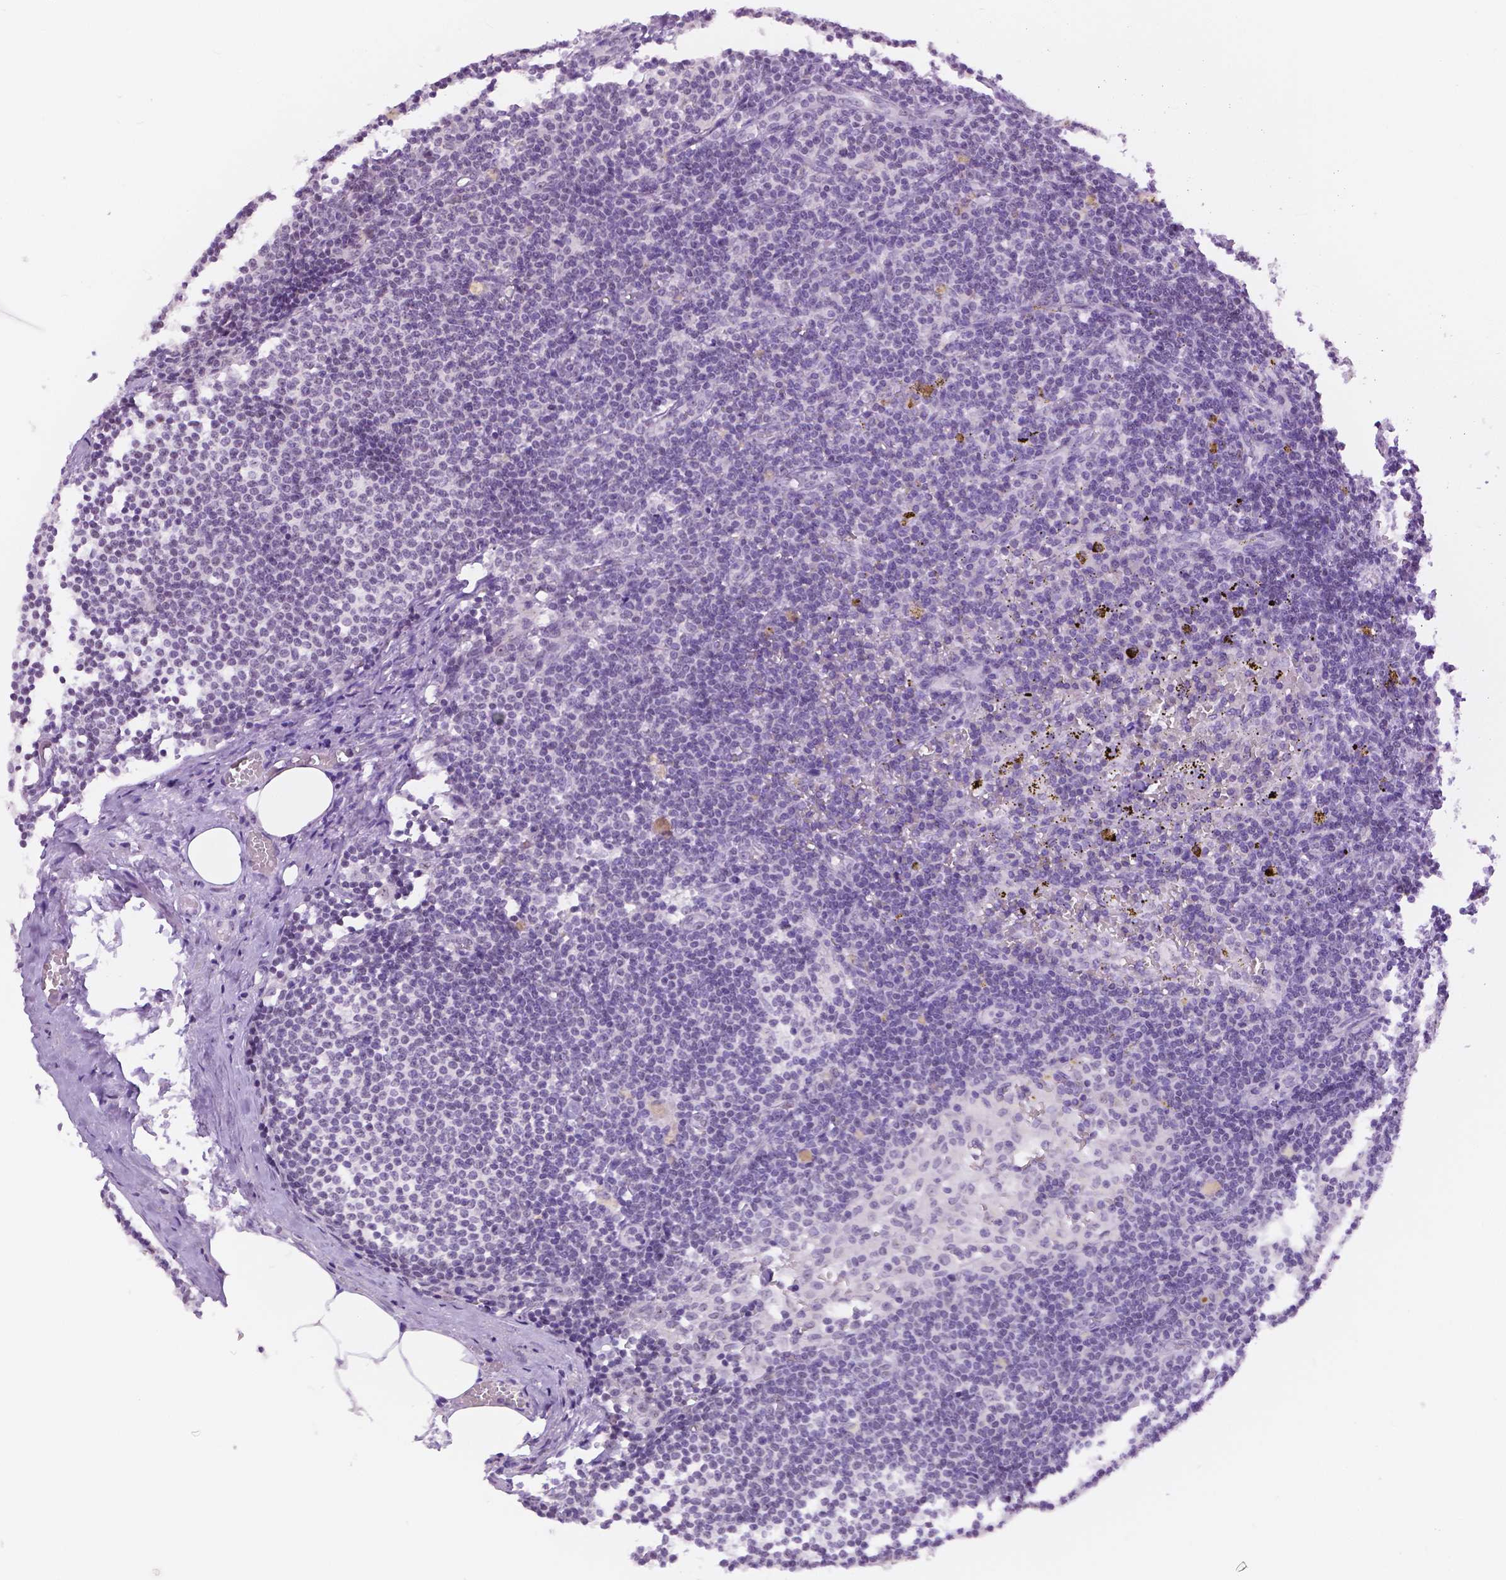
{"staining": {"intensity": "negative", "quantity": "none", "location": "none"}, "tissue": "lymph node", "cell_type": "Germinal center cells", "image_type": "normal", "snomed": [{"axis": "morphology", "description": "Normal tissue, NOS"}, {"axis": "topography", "description": "Lymph node"}], "caption": "This is an immunohistochemistry (IHC) micrograph of benign lymph node. There is no staining in germinal center cells.", "gene": "NHP2", "patient": {"sex": "female", "age": 69}}